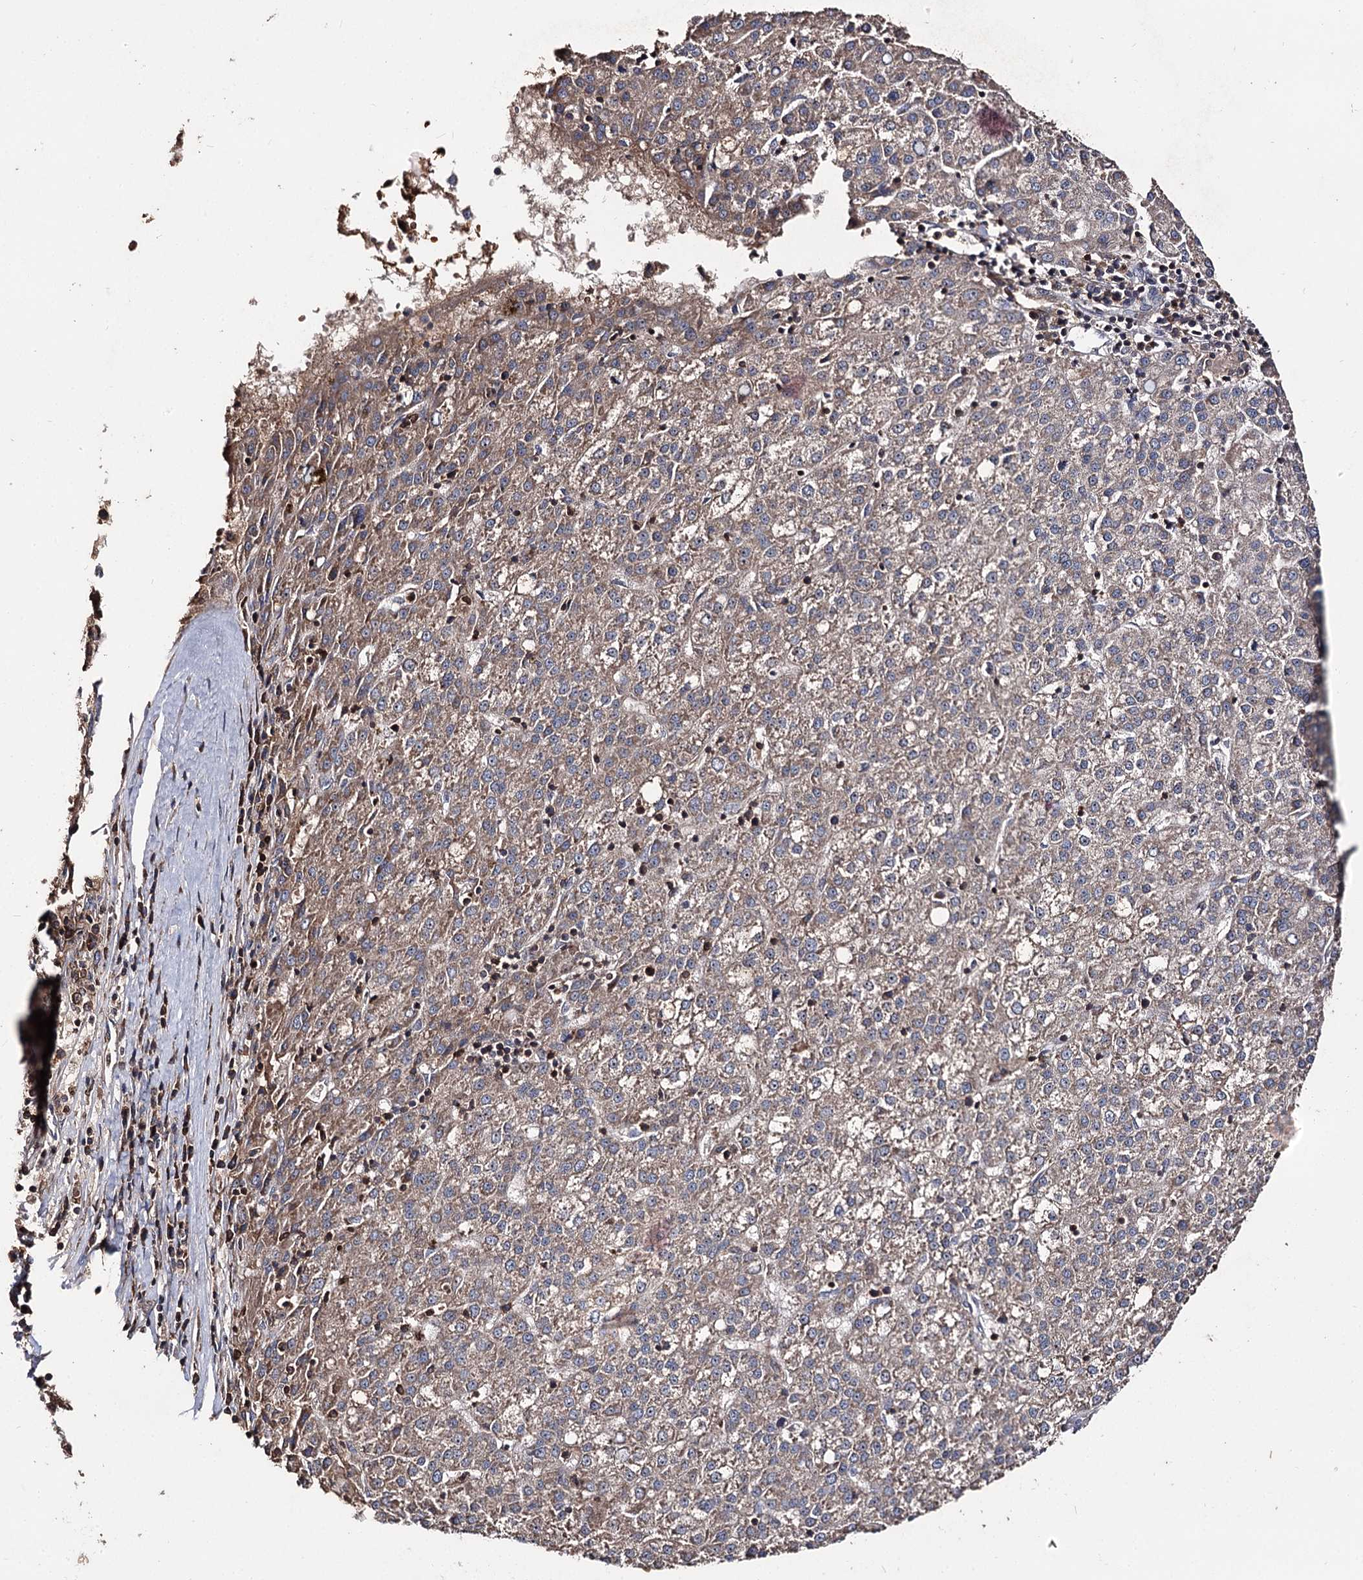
{"staining": {"intensity": "moderate", "quantity": "25%-75%", "location": "cytoplasmic/membranous"}, "tissue": "liver cancer", "cell_type": "Tumor cells", "image_type": "cancer", "snomed": [{"axis": "morphology", "description": "Carcinoma, Hepatocellular, NOS"}, {"axis": "topography", "description": "Liver"}], "caption": "Moderate cytoplasmic/membranous protein staining is identified in about 25%-75% of tumor cells in hepatocellular carcinoma (liver). (DAB (3,3'-diaminobenzidine) = brown stain, brightfield microscopy at high magnification).", "gene": "FAM53B", "patient": {"sex": "female", "age": 58}}